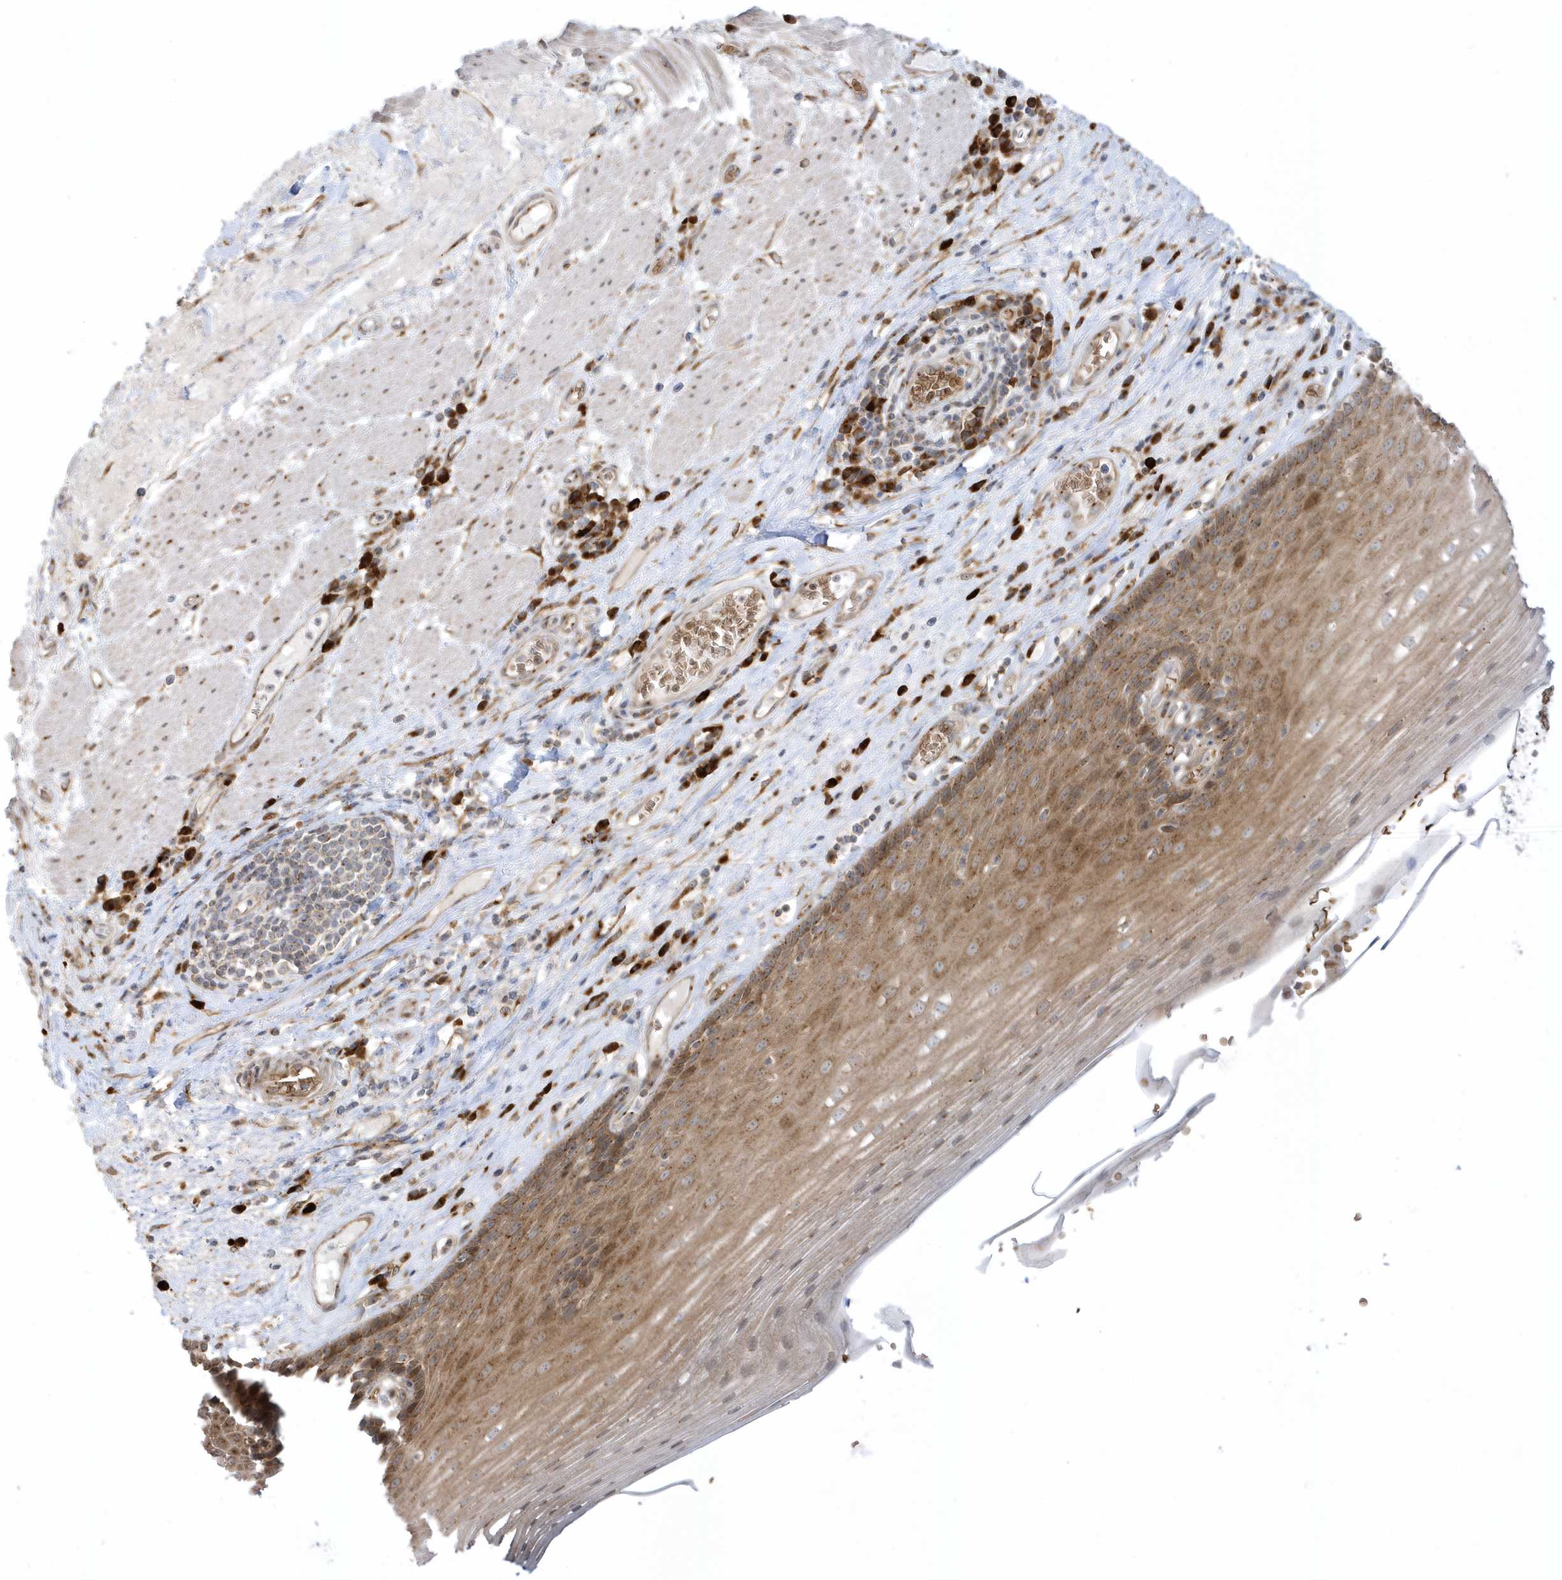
{"staining": {"intensity": "moderate", "quantity": ">75%", "location": "cytoplasmic/membranous"}, "tissue": "esophagus", "cell_type": "Squamous epithelial cells", "image_type": "normal", "snomed": [{"axis": "morphology", "description": "Normal tissue, NOS"}, {"axis": "topography", "description": "Esophagus"}], "caption": "Esophagus stained with DAB immunohistochemistry (IHC) reveals medium levels of moderate cytoplasmic/membranous expression in approximately >75% of squamous epithelial cells.", "gene": "RPP40", "patient": {"sex": "male", "age": 62}}